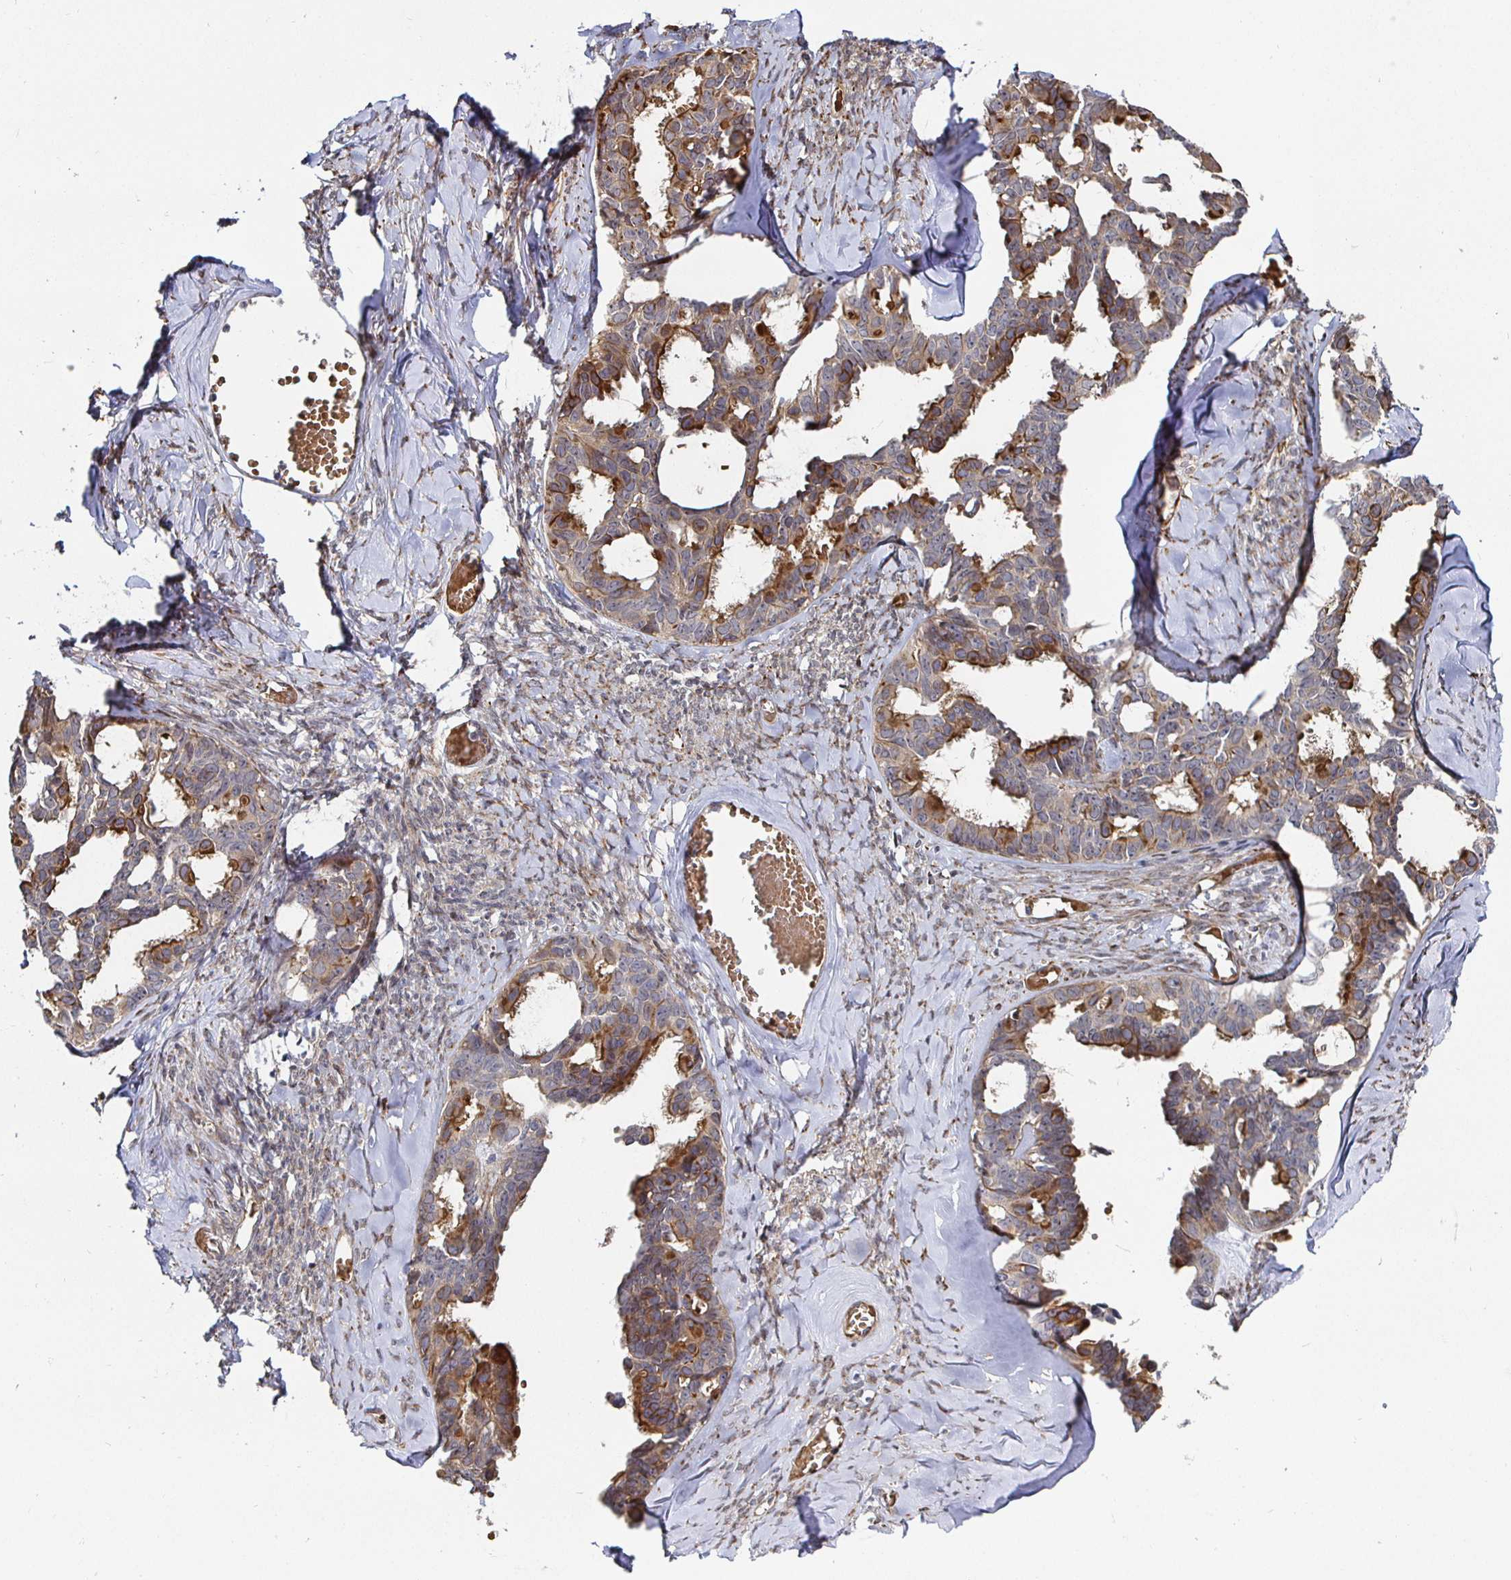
{"staining": {"intensity": "moderate", "quantity": "25%-75%", "location": "cytoplasmic/membranous"}, "tissue": "ovarian cancer", "cell_type": "Tumor cells", "image_type": "cancer", "snomed": [{"axis": "morphology", "description": "Cystadenocarcinoma, serous, NOS"}, {"axis": "topography", "description": "Ovary"}], "caption": "Protein expression analysis of ovarian cancer exhibits moderate cytoplasmic/membranous positivity in about 25%-75% of tumor cells.", "gene": "TBKBP1", "patient": {"sex": "female", "age": 69}}